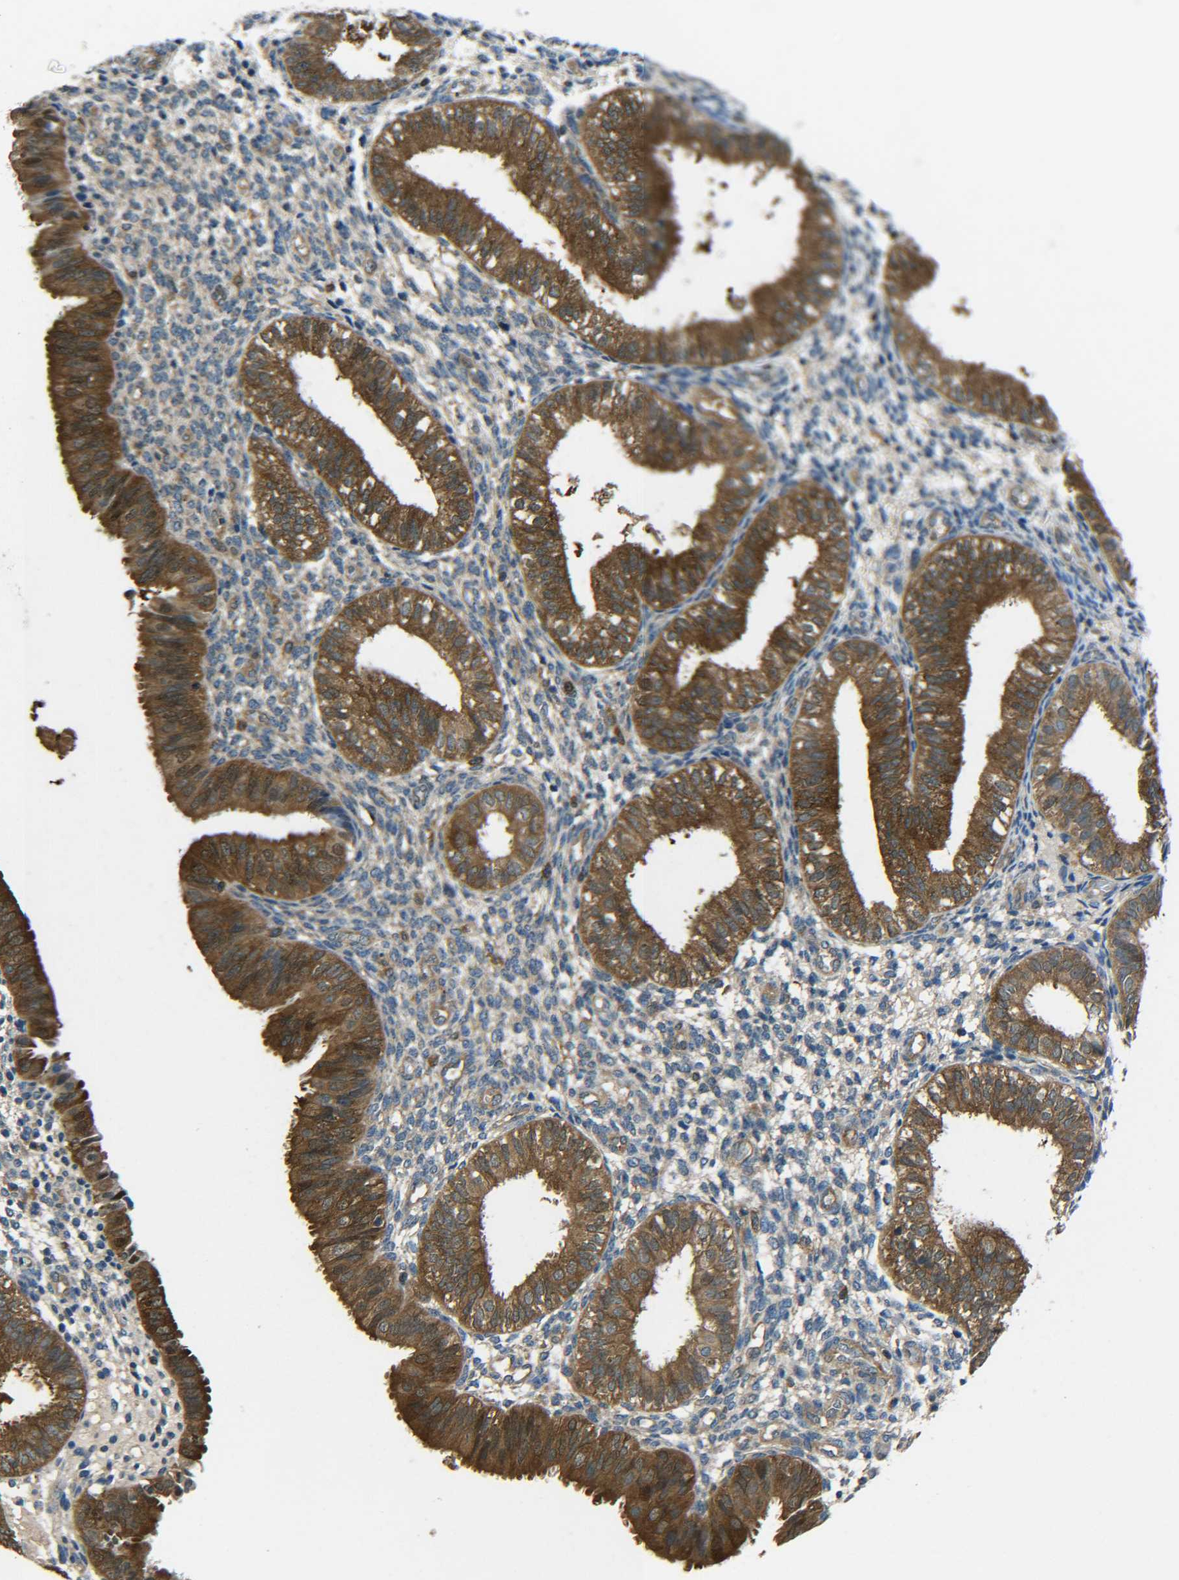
{"staining": {"intensity": "weak", "quantity": ">75%", "location": "cytoplasmic/membranous"}, "tissue": "endometrium", "cell_type": "Cells in endometrial stroma", "image_type": "normal", "snomed": [{"axis": "morphology", "description": "Normal tissue, NOS"}, {"axis": "topography", "description": "Endometrium"}], "caption": "Endometrium stained with DAB (3,3'-diaminobenzidine) IHC shows low levels of weak cytoplasmic/membranous expression in approximately >75% of cells in endometrial stroma.", "gene": "PREB", "patient": {"sex": "female", "age": 39}}